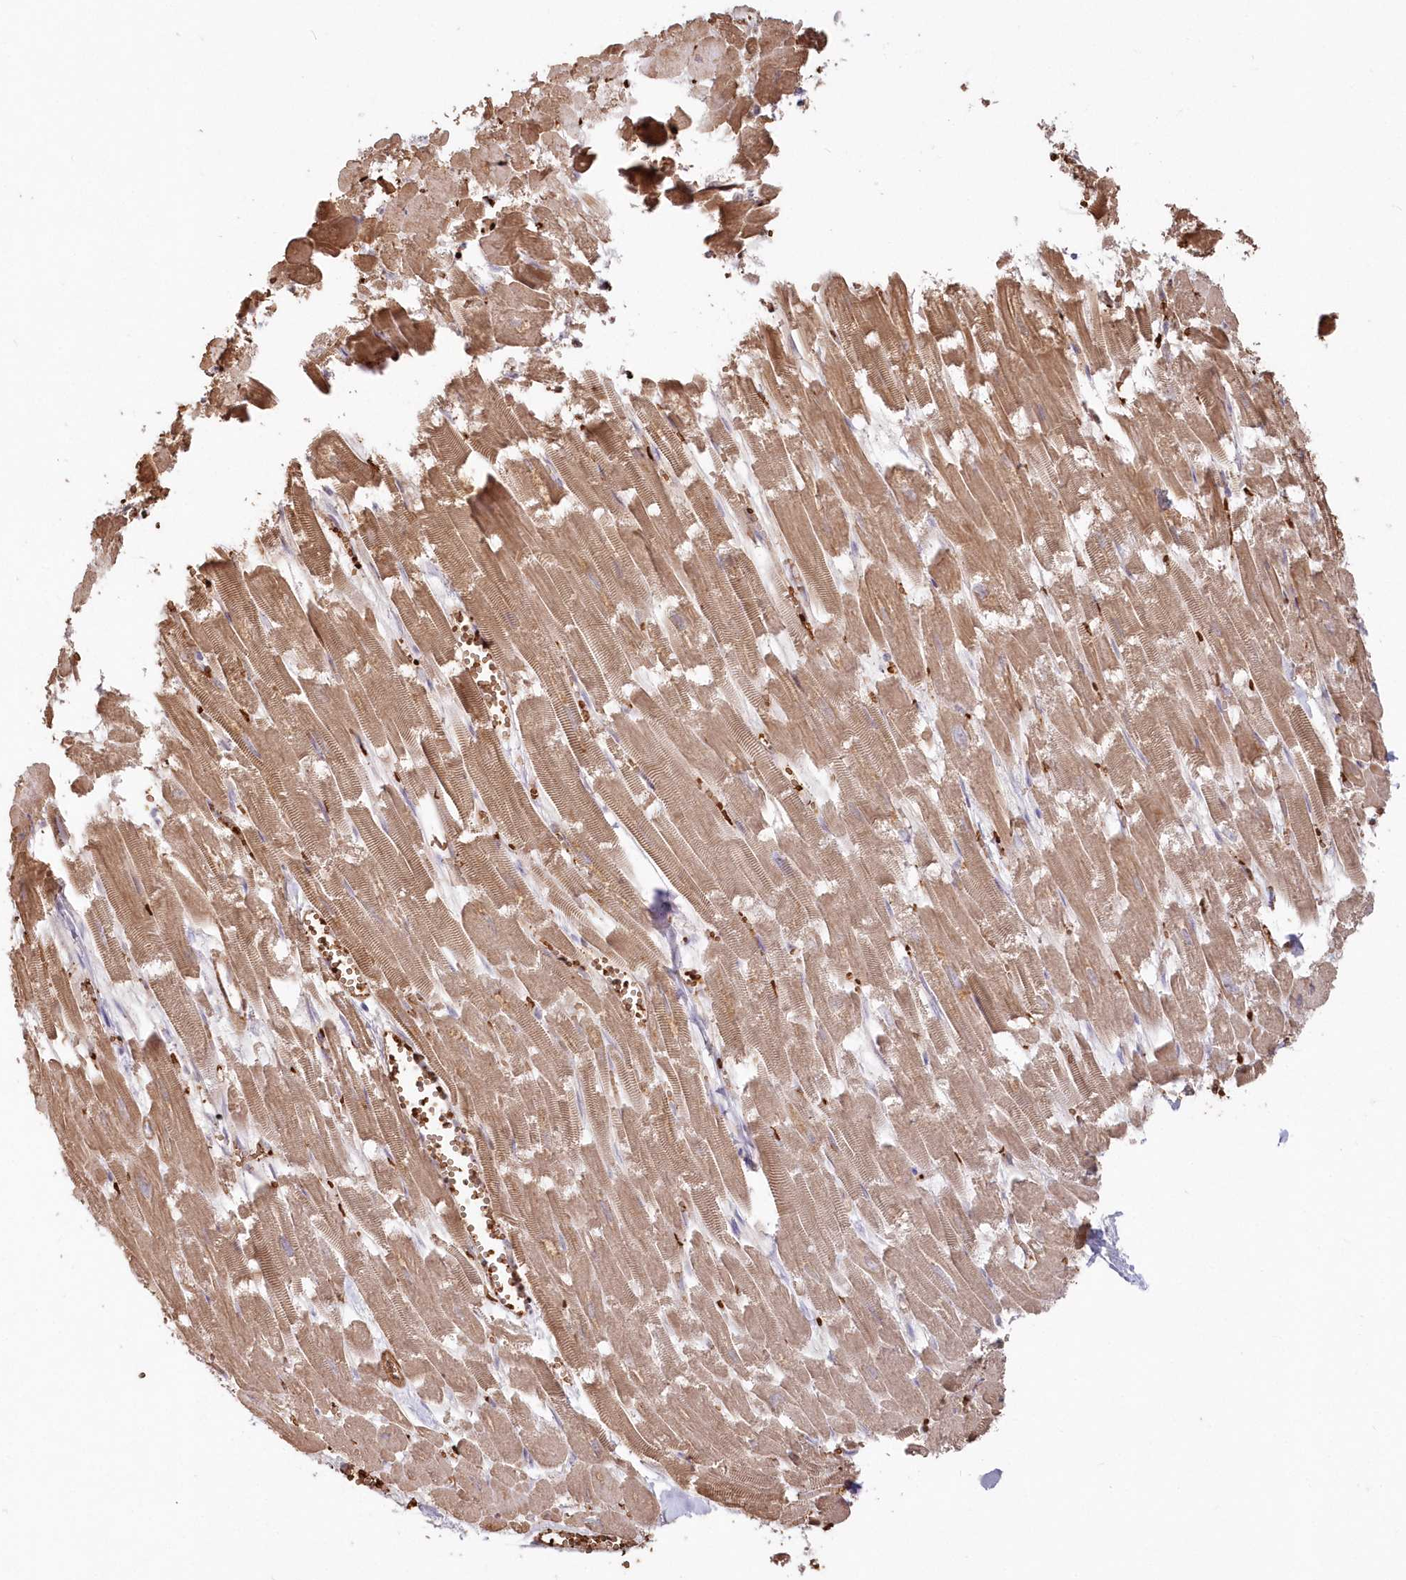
{"staining": {"intensity": "moderate", "quantity": ">75%", "location": "cytoplasmic/membranous"}, "tissue": "heart muscle", "cell_type": "Cardiomyocytes", "image_type": "normal", "snomed": [{"axis": "morphology", "description": "Normal tissue, NOS"}, {"axis": "topography", "description": "Heart"}], "caption": "Immunohistochemical staining of benign heart muscle displays >75% levels of moderate cytoplasmic/membranous protein staining in approximately >75% of cardiomyocytes. (DAB (3,3'-diaminobenzidine) IHC, brown staining for protein, blue staining for nuclei).", "gene": "SERINC1", "patient": {"sex": "male", "age": 54}}